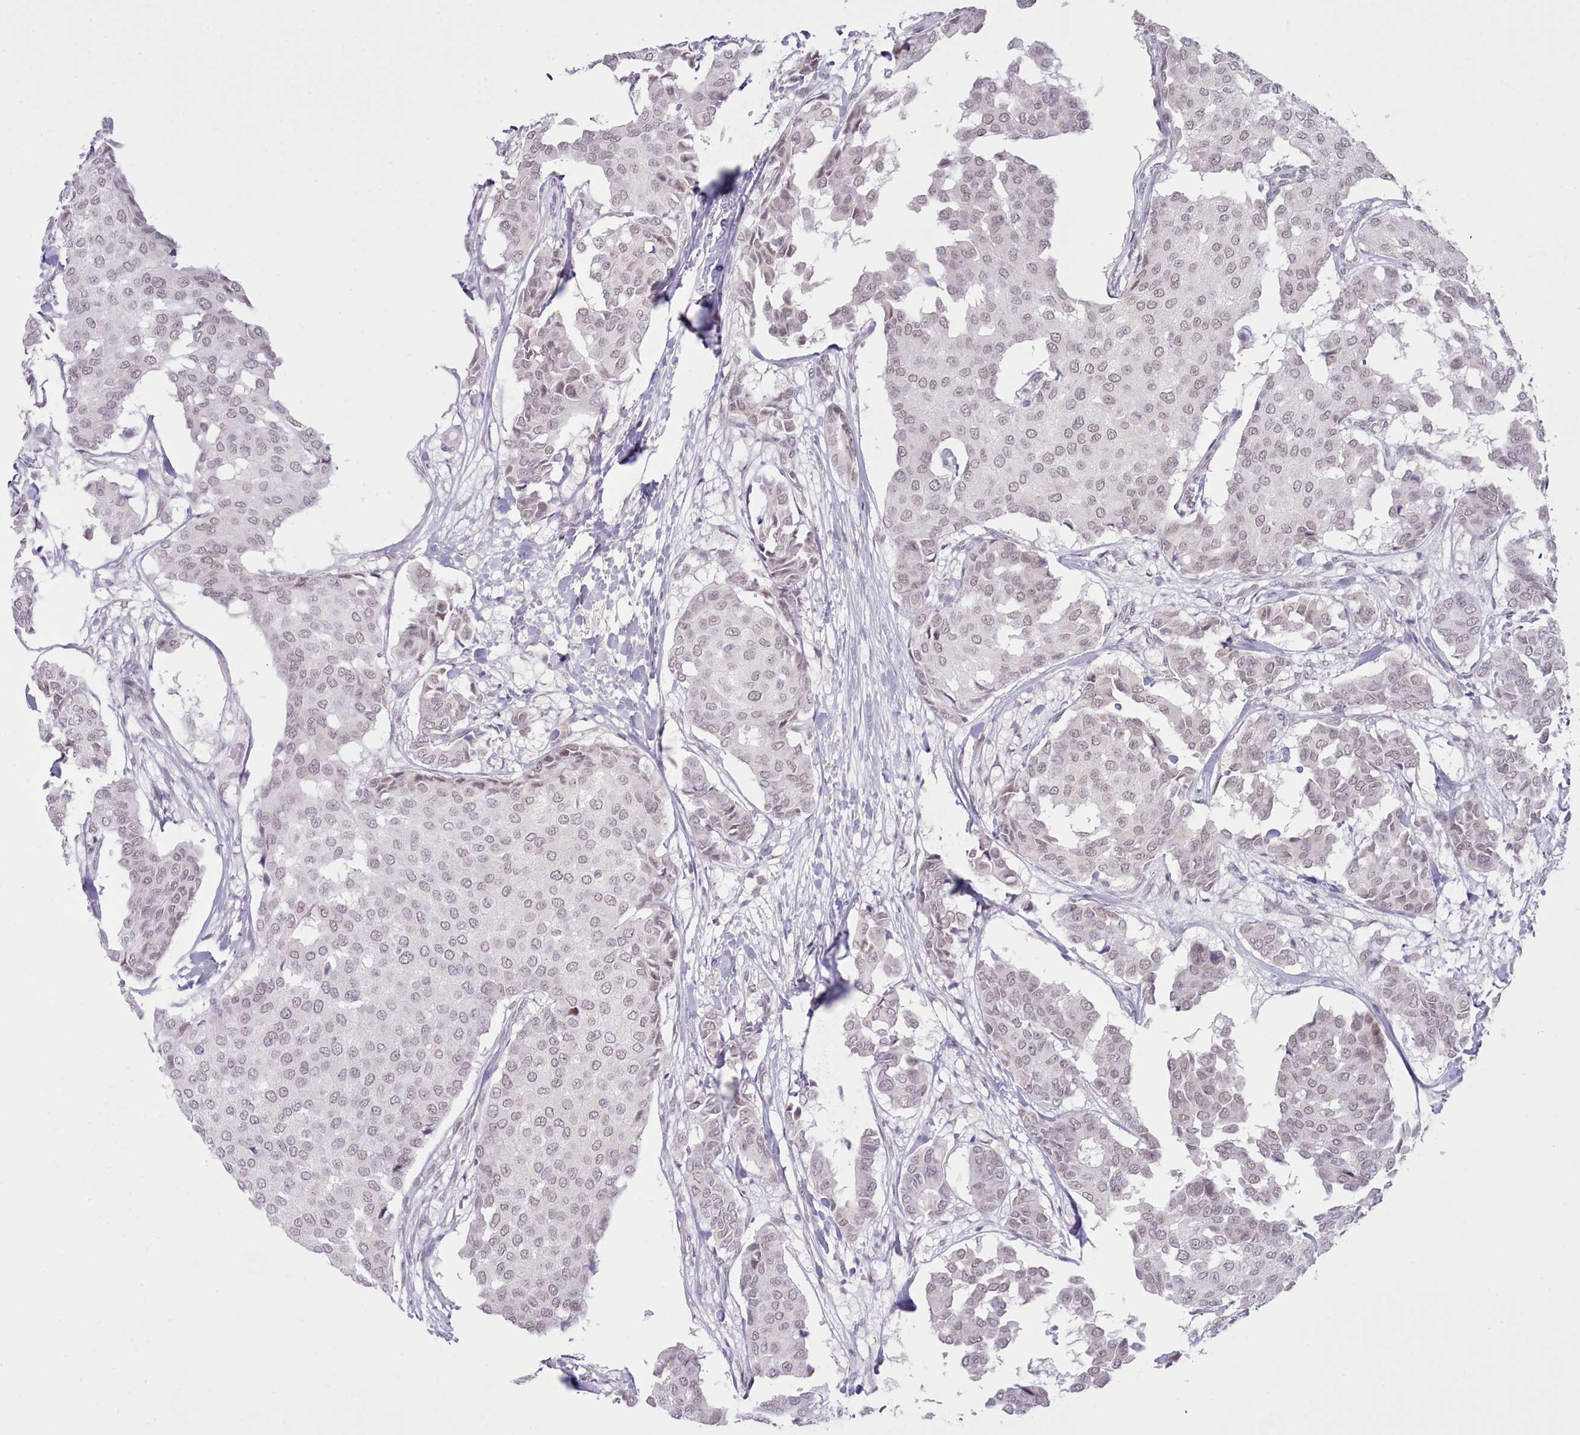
{"staining": {"intensity": "weak", "quantity": ">75%", "location": "nuclear"}, "tissue": "breast cancer", "cell_type": "Tumor cells", "image_type": "cancer", "snomed": [{"axis": "morphology", "description": "Duct carcinoma"}, {"axis": "topography", "description": "Breast"}], "caption": "Immunohistochemical staining of breast cancer (infiltrating ductal carcinoma) demonstrates low levels of weak nuclear protein staining in about >75% of tumor cells.", "gene": "RFX1", "patient": {"sex": "female", "age": 75}}